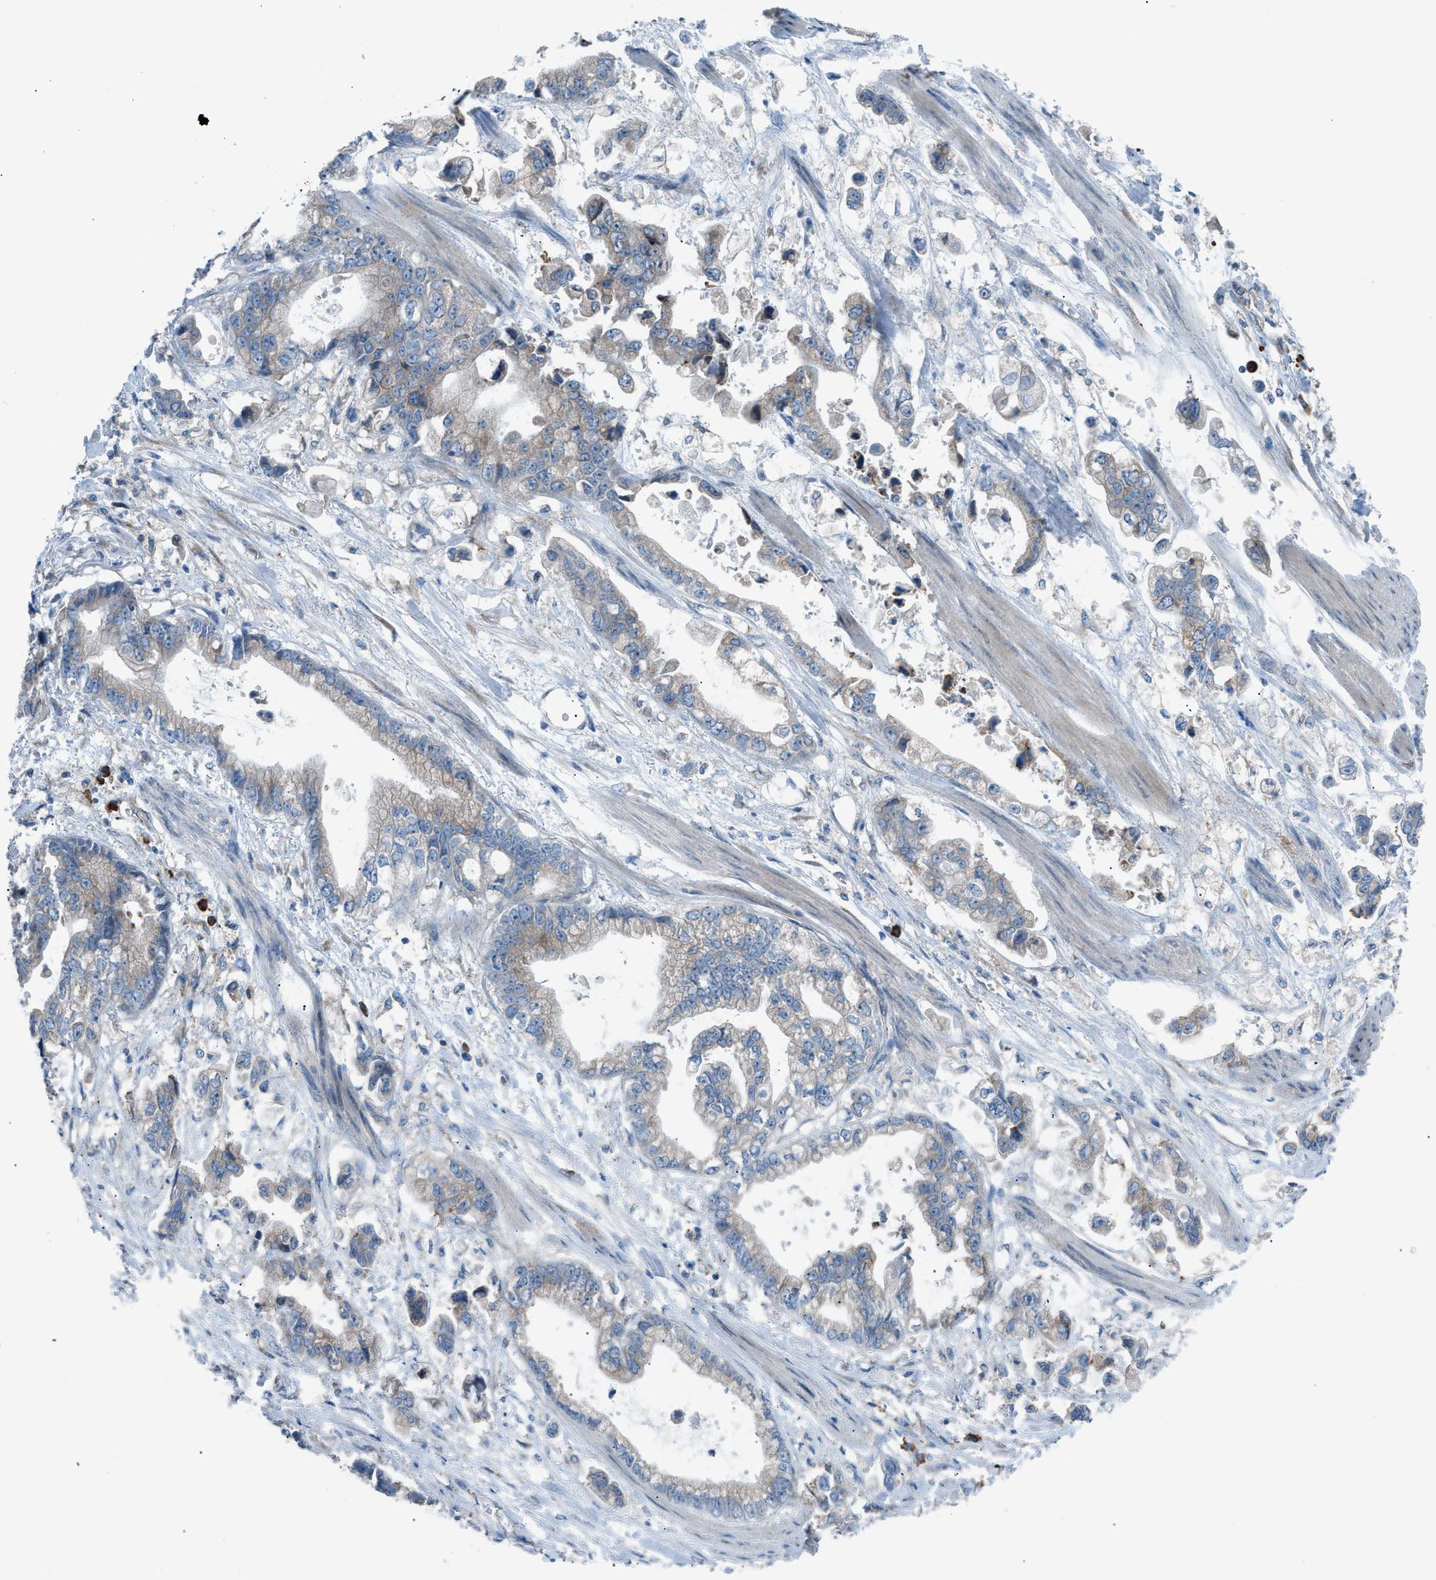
{"staining": {"intensity": "weak", "quantity": "<25%", "location": "cytoplasmic/membranous"}, "tissue": "stomach cancer", "cell_type": "Tumor cells", "image_type": "cancer", "snomed": [{"axis": "morphology", "description": "Normal tissue, NOS"}, {"axis": "morphology", "description": "Adenocarcinoma, NOS"}, {"axis": "topography", "description": "Stomach"}], "caption": "DAB immunohistochemical staining of adenocarcinoma (stomach) shows no significant expression in tumor cells.", "gene": "HEG1", "patient": {"sex": "male", "age": 62}}